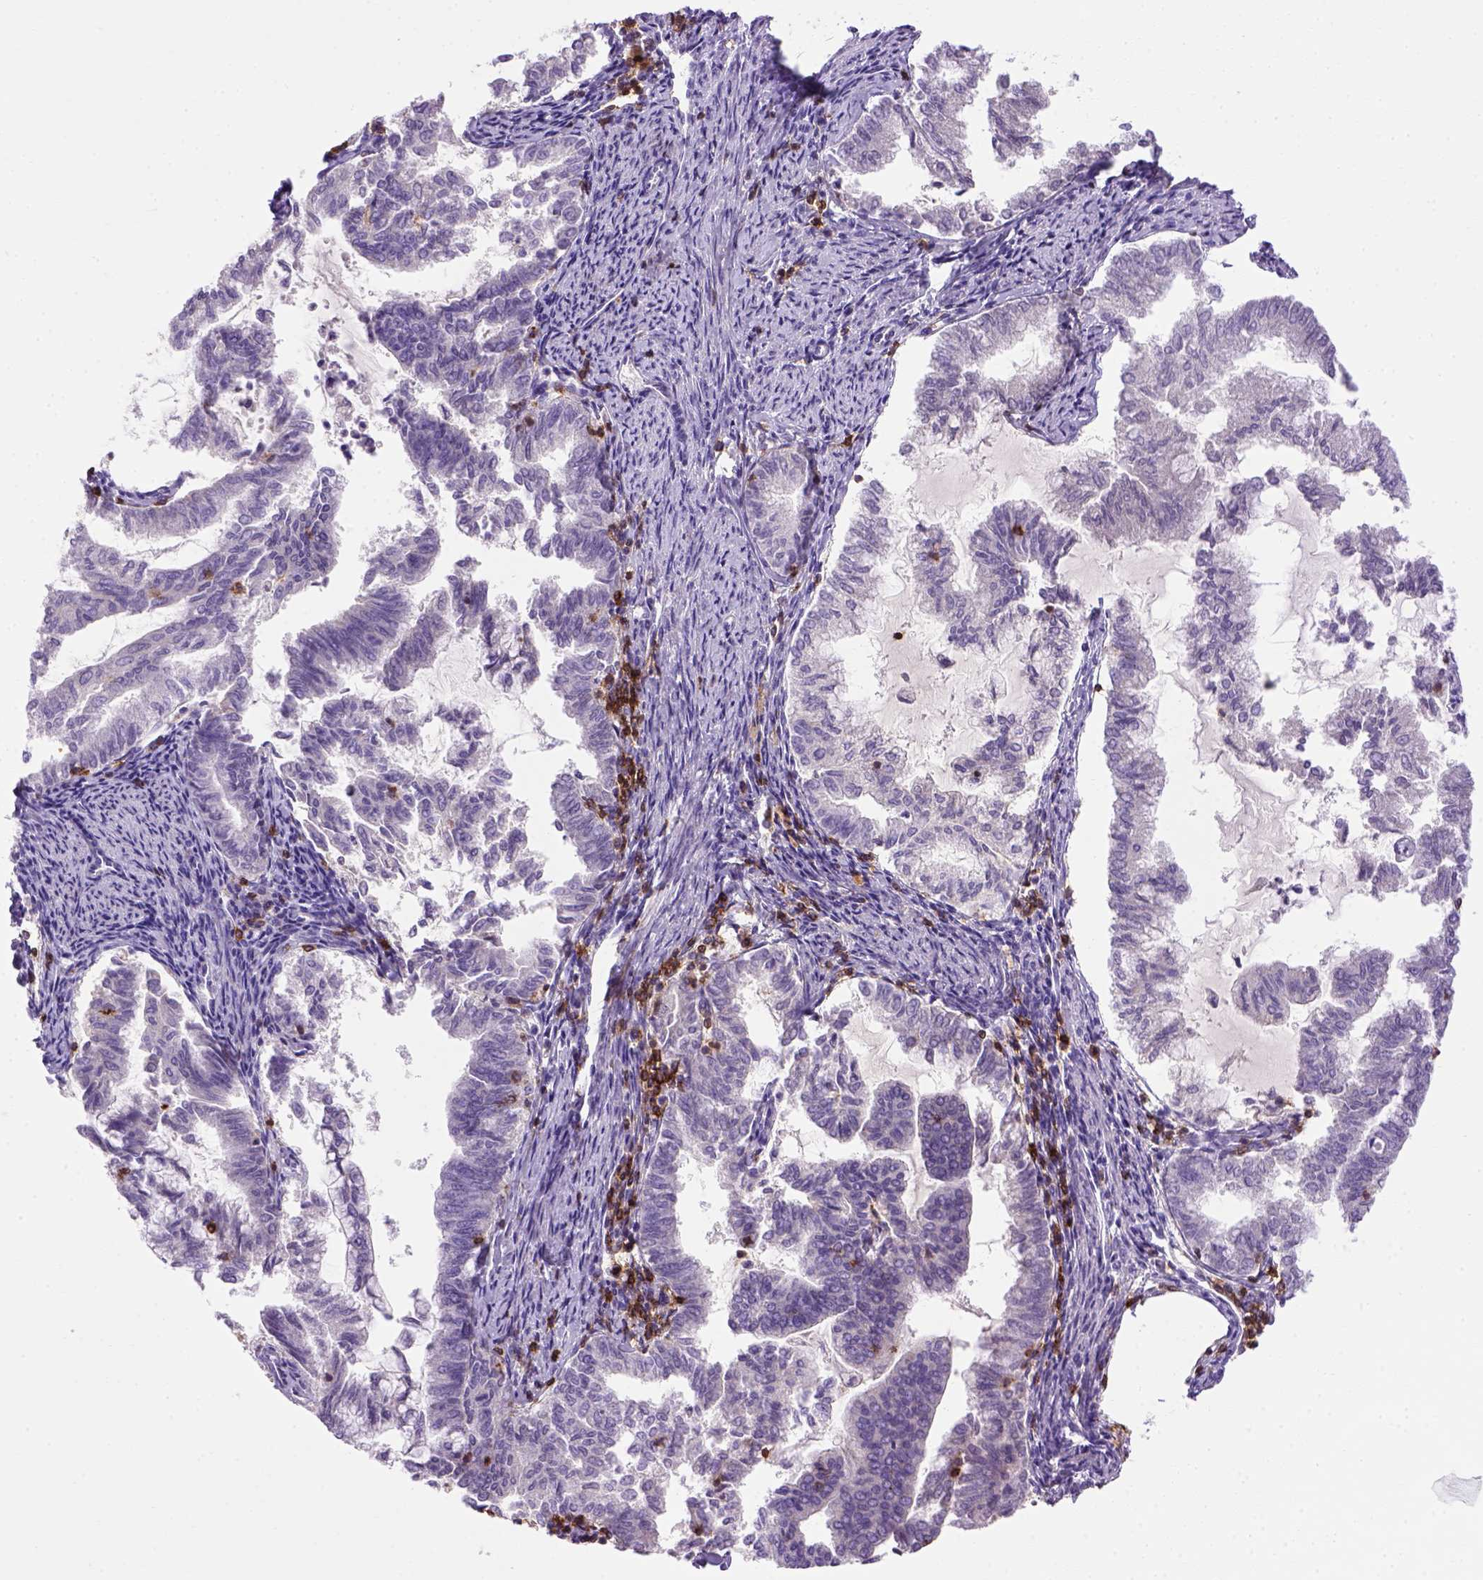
{"staining": {"intensity": "negative", "quantity": "none", "location": "none"}, "tissue": "endometrial cancer", "cell_type": "Tumor cells", "image_type": "cancer", "snomed": [{"axis": "morphology", "description": "Adenocarcinoma, NOS"}, {"axis": "topography", "description": "Endometrium"}], "caption": "High magnification brightfield microscopy of adenocarcinoma (endometrial) stained with DAB (brown) and counterstained with hematoxylin (blue): tumor cells show no significant staining. (IHC, brightfield microscopy, high magnification).", "gene": "CD3E", "patient": {"sex": "female", "age": 79}}